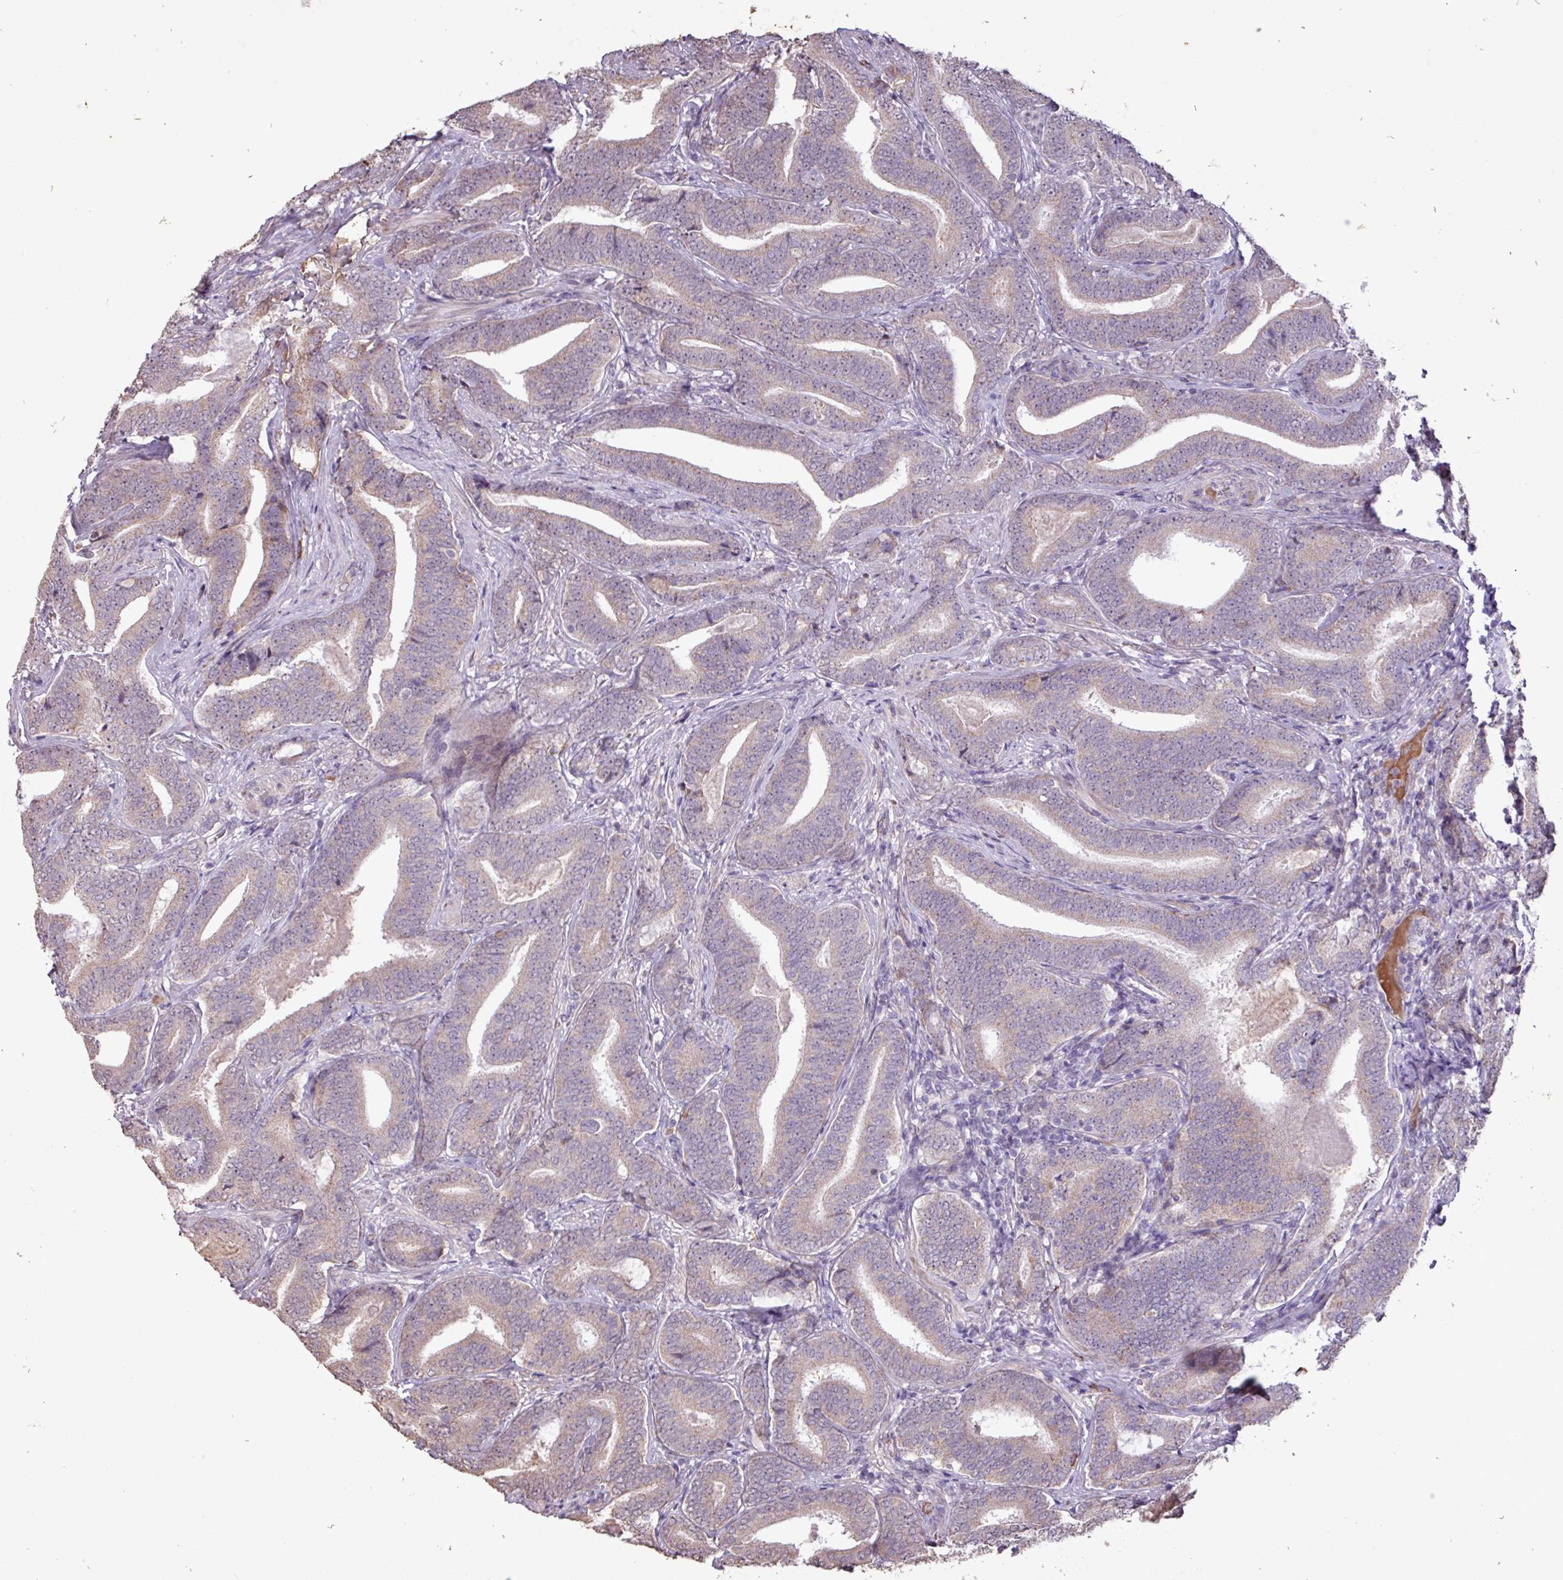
{"staining": {"intensity": "negative", "quantity": "none", "location": "none"}, "tissue": "prostate cancer", "cell_type": "Tumor cells", "image_type": "cancer", "snomed": [{"axis": "morphology", "description": "Adenocarcinoma, Low grade"}, {"axis": "topography", "description": "Prostate and seminal vesicle, NOS"}], "caption": "DAB immunohistochemical staining of prostate cancer demonstrates no significant positivity in tumor cells. Brightfield microscopy of immunohistochemistry (IHC) stained with DAB (3,3'-diaminobenzidine) (brown) and hematoxylin (blue), captured at high magnification.", "gene": "L3MBTL3", "patient": {"sex": "male", "age": 61}}